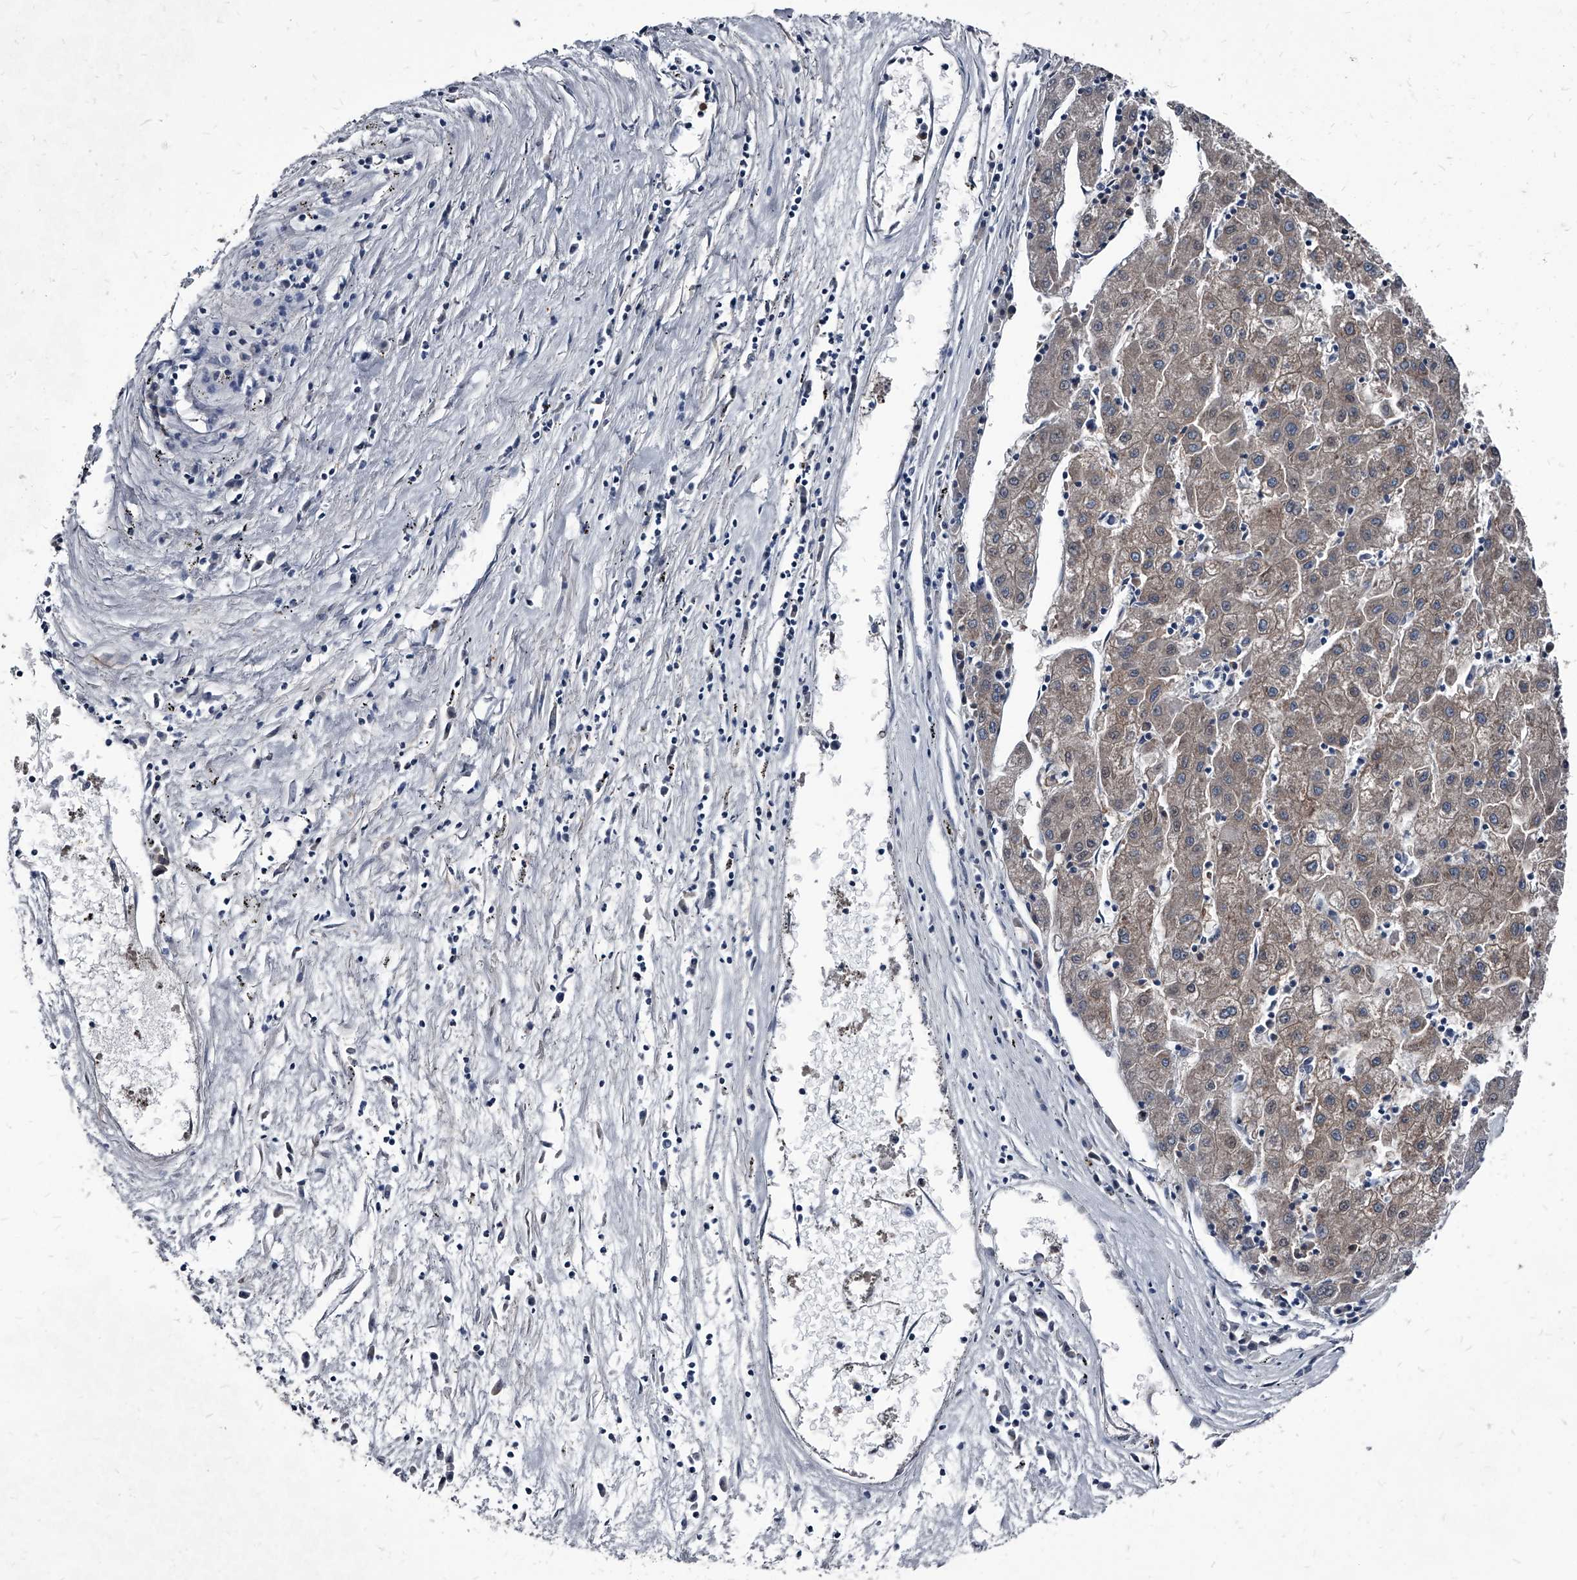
{"staining": {"intensity": "weak", "quantity": "25%-75%", "location": "cytoplasmic/membranous"}, "tissue": "liver cancer", "cell_type": "Tumor cells", "image_type": "cancer", "snomed": [{"axis": "morphology", "description": "Carcinoma, Hepatocellular, NOS"}, {"axis": "topography", "description": "Liver"}], "caption": "A micrograph showing weak cytoplasmic/membranous staining in approximately 25%-75% of tumor cells in liver cancer (hepatocellular carcinoma), as visualized by brown immunohistochemical staining.", "gene": "PGLYRP3", "patient": {"sex": "male", "age": 72}}